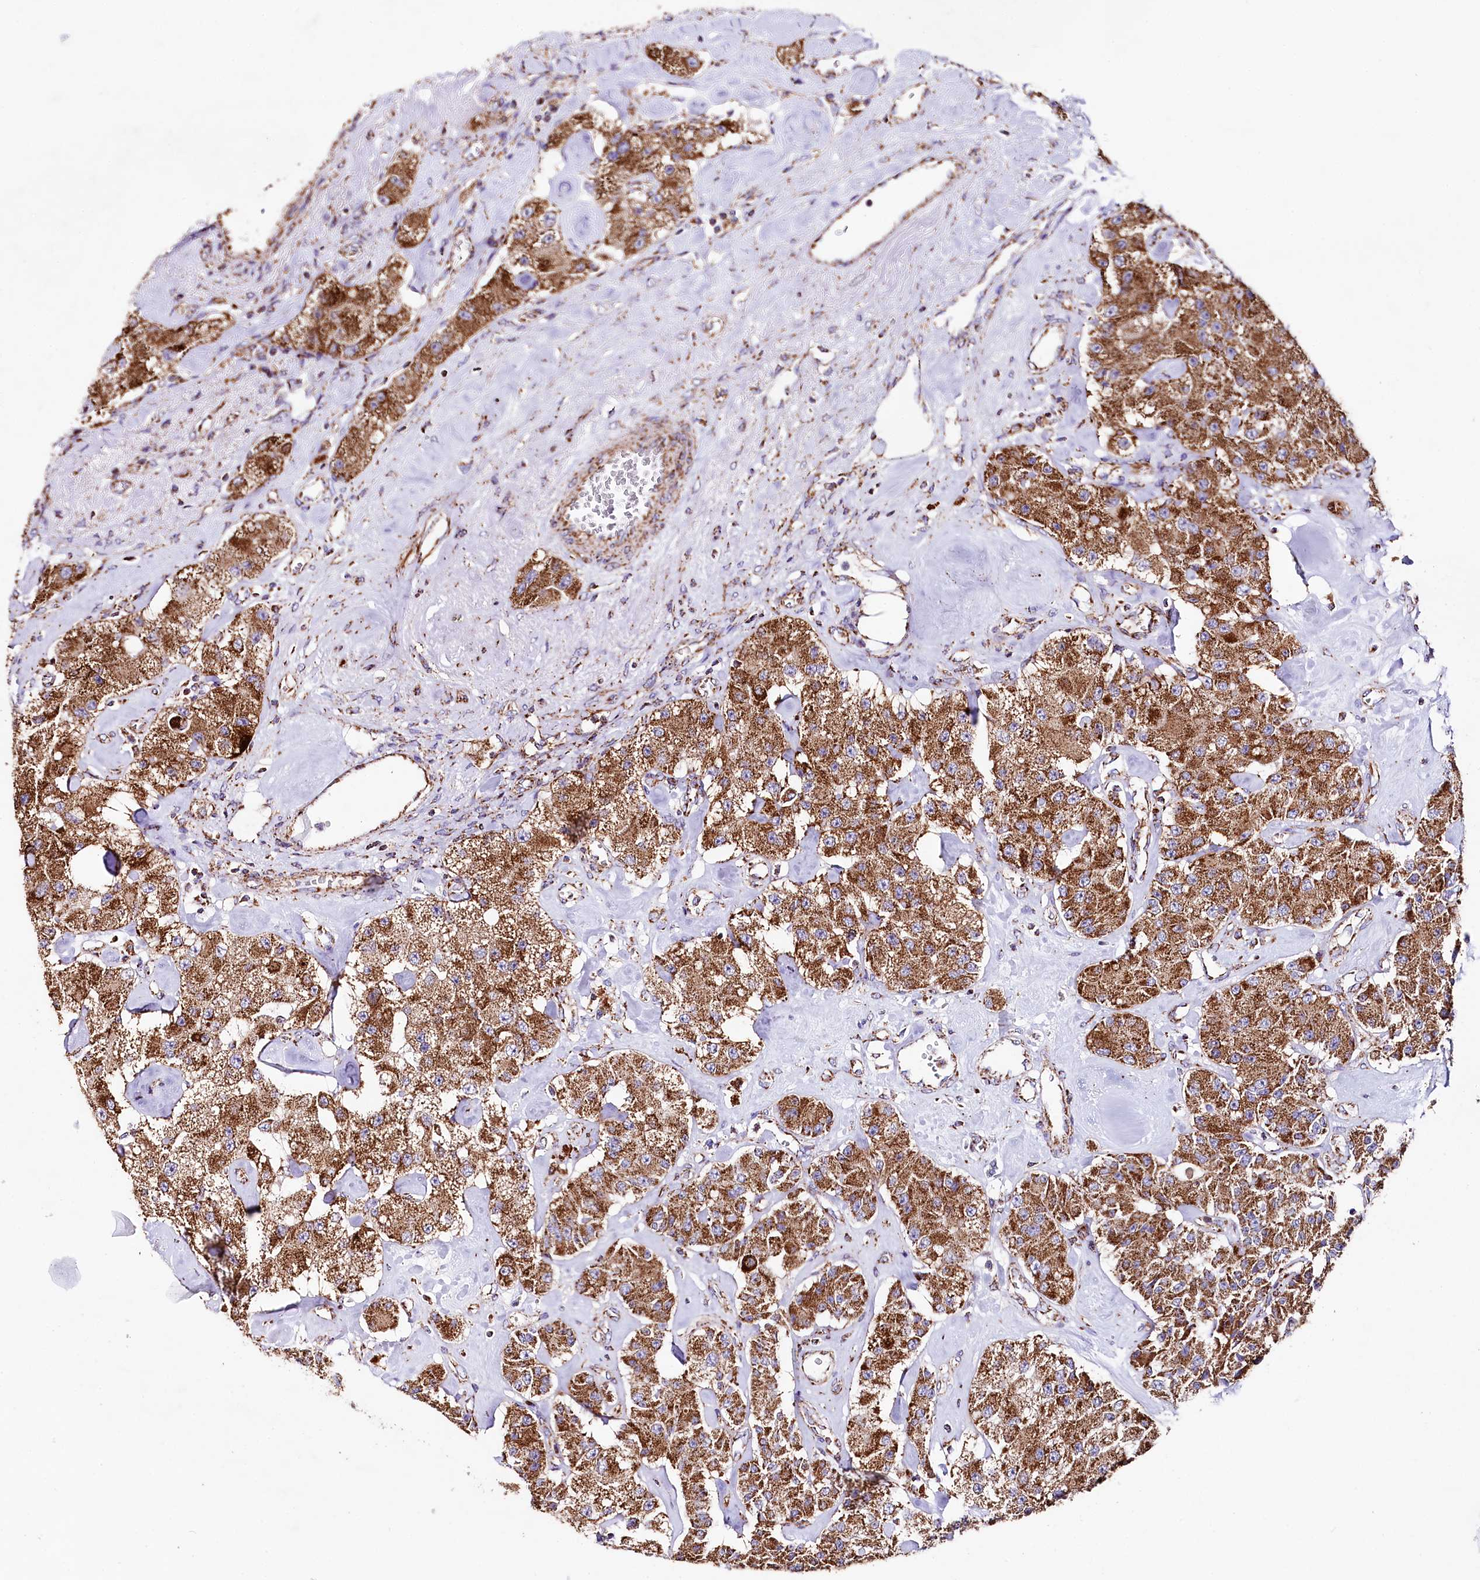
{"staining": {"intensity": "strong", "quantity": ">75%", "location": "cytoplasmic/membranous"}, "tissue": "carcinoid", "cell_type": "Tumor cells", "image_type": "cancer", "snomed": [{"axis": "morphology", "description": "Carcinoid, malignant, NOS"}, {"axis": "topography", "description": "Pancreas"}], "caption": "Strong cytoplasmic/membranous positivity for a protein is seen in approximately >75% of tumor cells of carcinoid using immunohistochemistry (IHC).", "gene": "APLP2", "patient": {"sex": "male", "age": 41}}